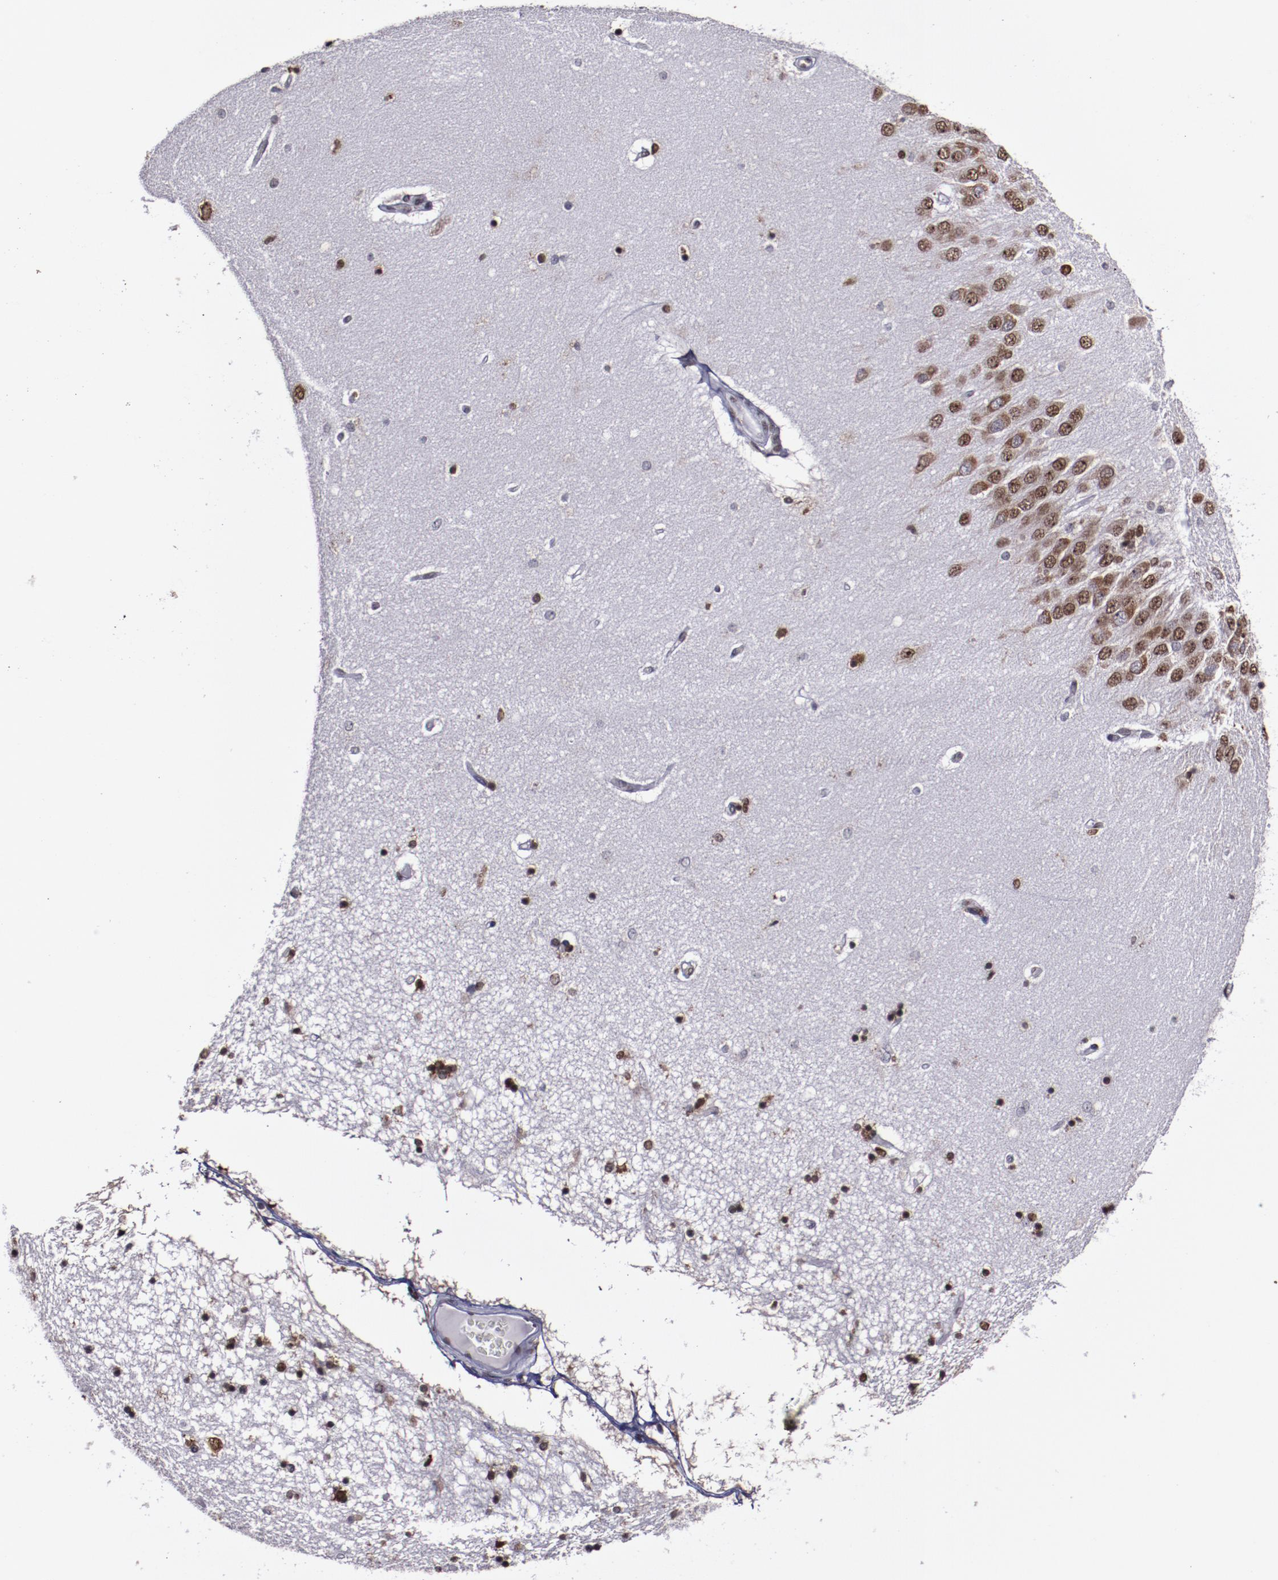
{"staining": {"intensity": "weak", "quantity": "25%-75%", "location": "nuclear"}, "tissue": "hippocampus", "cell_type": "Glial cells", "image_type": "normal", "snomed": [{"axis": "morphology", "description": "Normal tissue, NOS"}, {"axis": "topography", "description": "Hippocampus"}], "caption": "Immunohistochemical staining of benign human hippocampus demonstrates low levels of weak nuclear expression in approximately 25%-75% of glial cells.", "gene": "APEX1", "patient": {"sex": "female", "age": 54}}